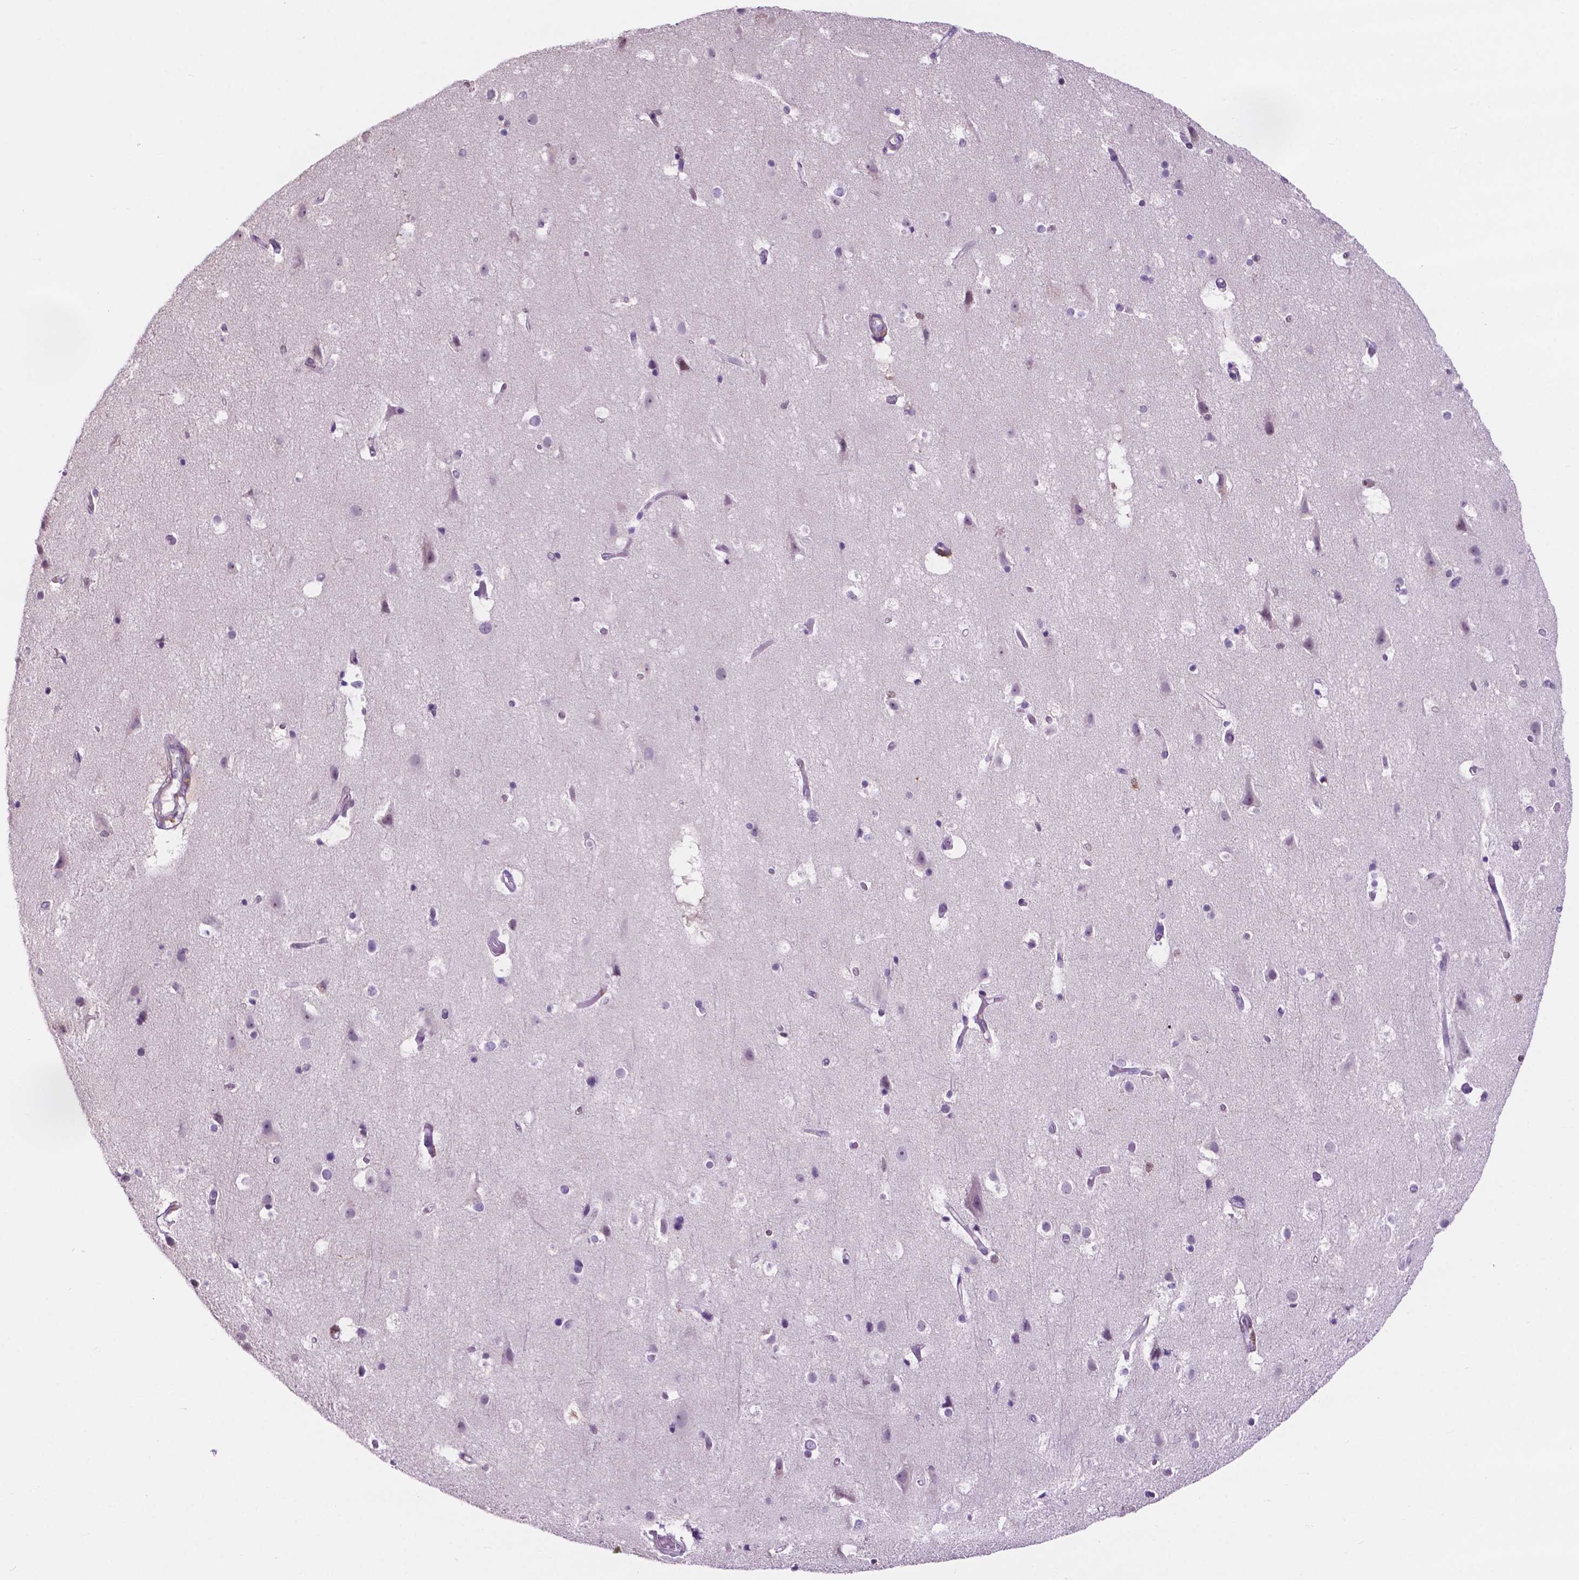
{"staining": {"intensity": "negative", "quantity": "none", "location": "none"}, "tissue": "cerebral cortex", "cell_type": "Endothelial cells", "image_type": "normal", "snomed": [{"axis": "morphology", "description": "Normal tissue, NOS"}, {"axis": "topography", "description": "Cerebral cortex"}], "caption": "DAB immunohistochemical staining of normal human cerebral cortex displays no significant positivity in endothelial cells. (Stains: DAB (3,3'-diaminobenzidine) IHC with hematoxylin counter stain, Microscopy: brightfield microscopy at high magnification).", "gene": "ACY3", "patient": {"sex": "female", "age": 52}}